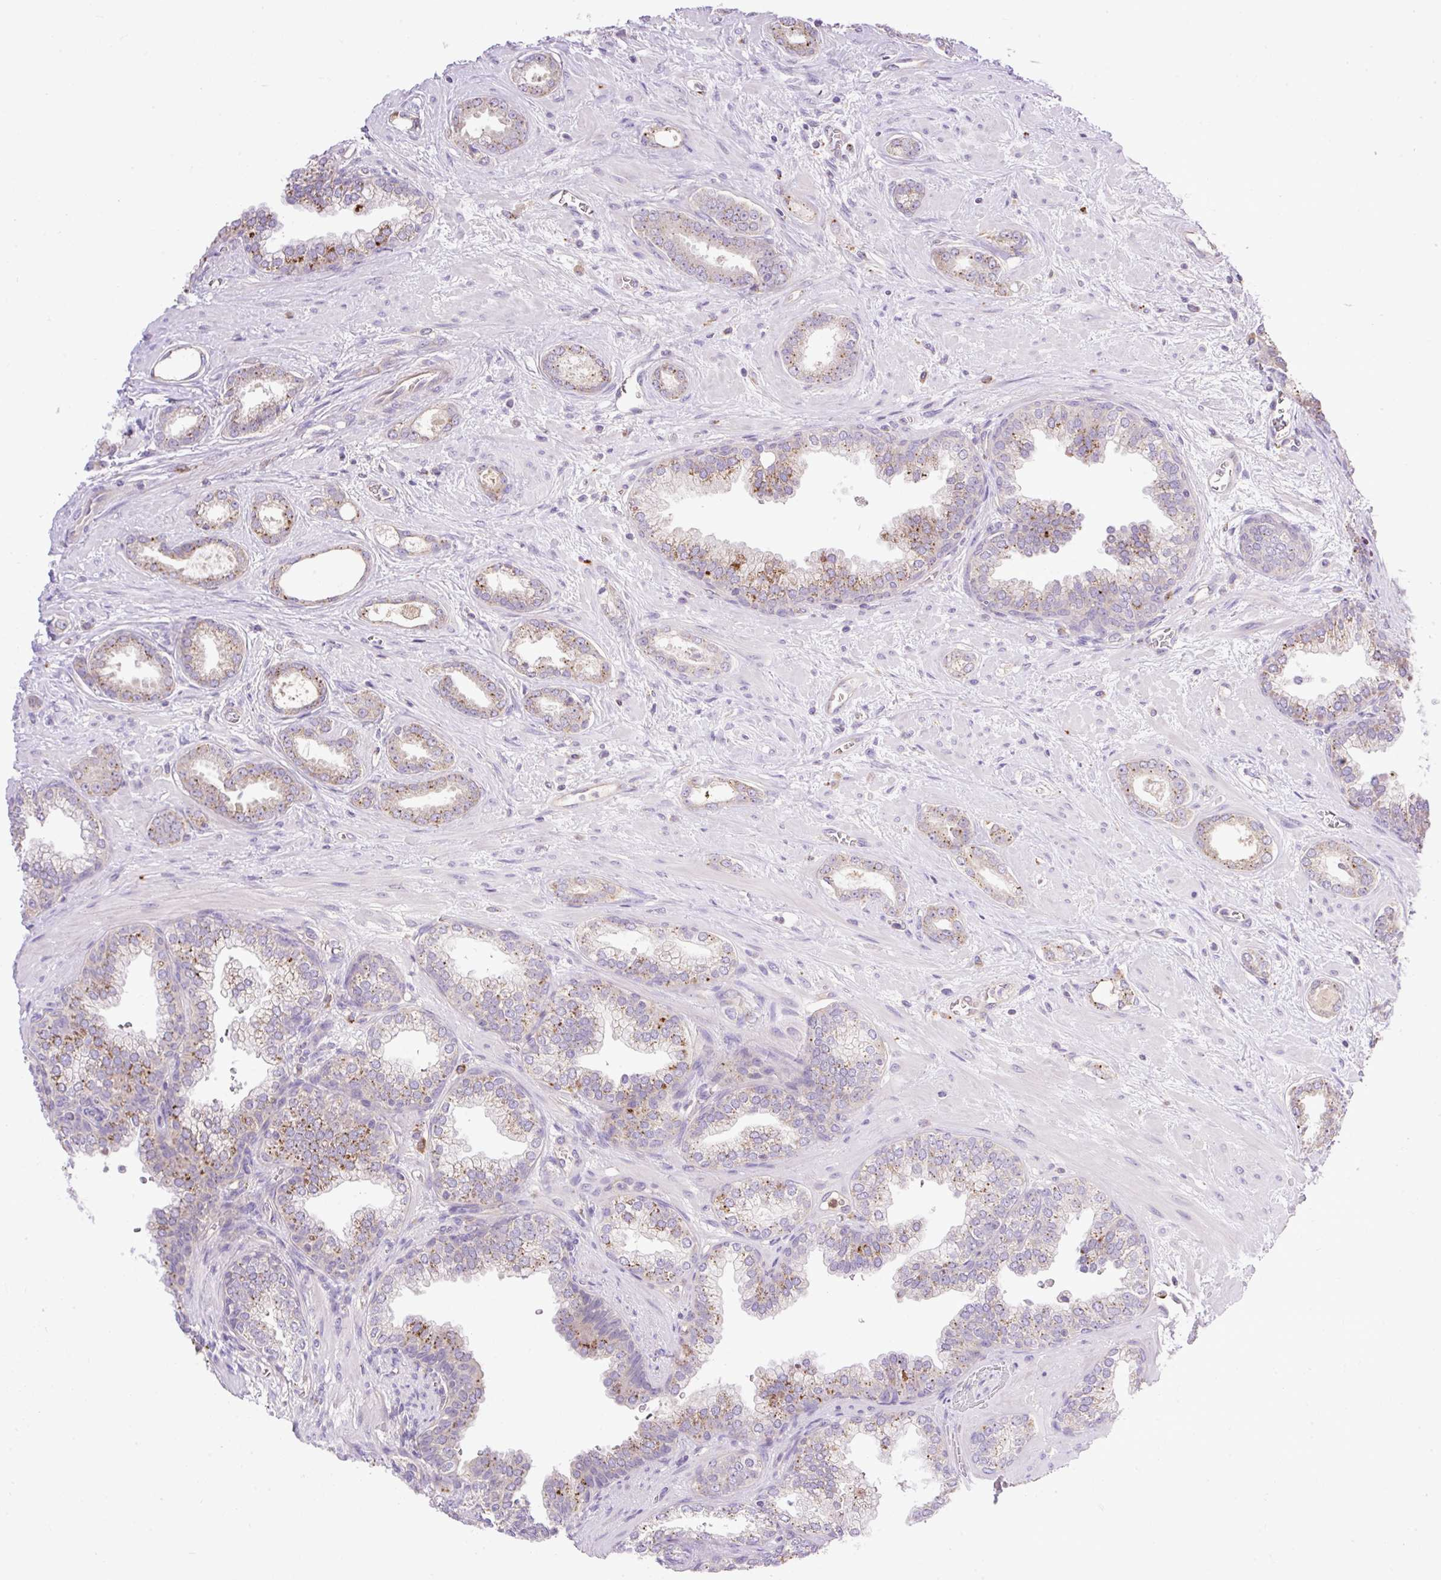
{"staining": {"intensity": "moderate", "quantity": "25%-75%", "location": "cytoplasmic/membranous"}, "tissue": "prostate cancer", "cell_type": "Tumor cells", "image_type": "cancer", "snomed": [{"axis": "morphology", "description": "Adenocarcinoma, High grade"}, {"axis": "topography", "description": "Prostate"}], "caption": "Protein staining of prostate adenocarcinoma (high-grade) tissue demonstrates moderate cytoplasmic/membranous expression in approximately 25%-75% of tumor cells. The protein of interest is shown in brown color, while the nuclei are stained blue.", "gene": "HEXB", "patient": {"sex": "male", "age": 58}}